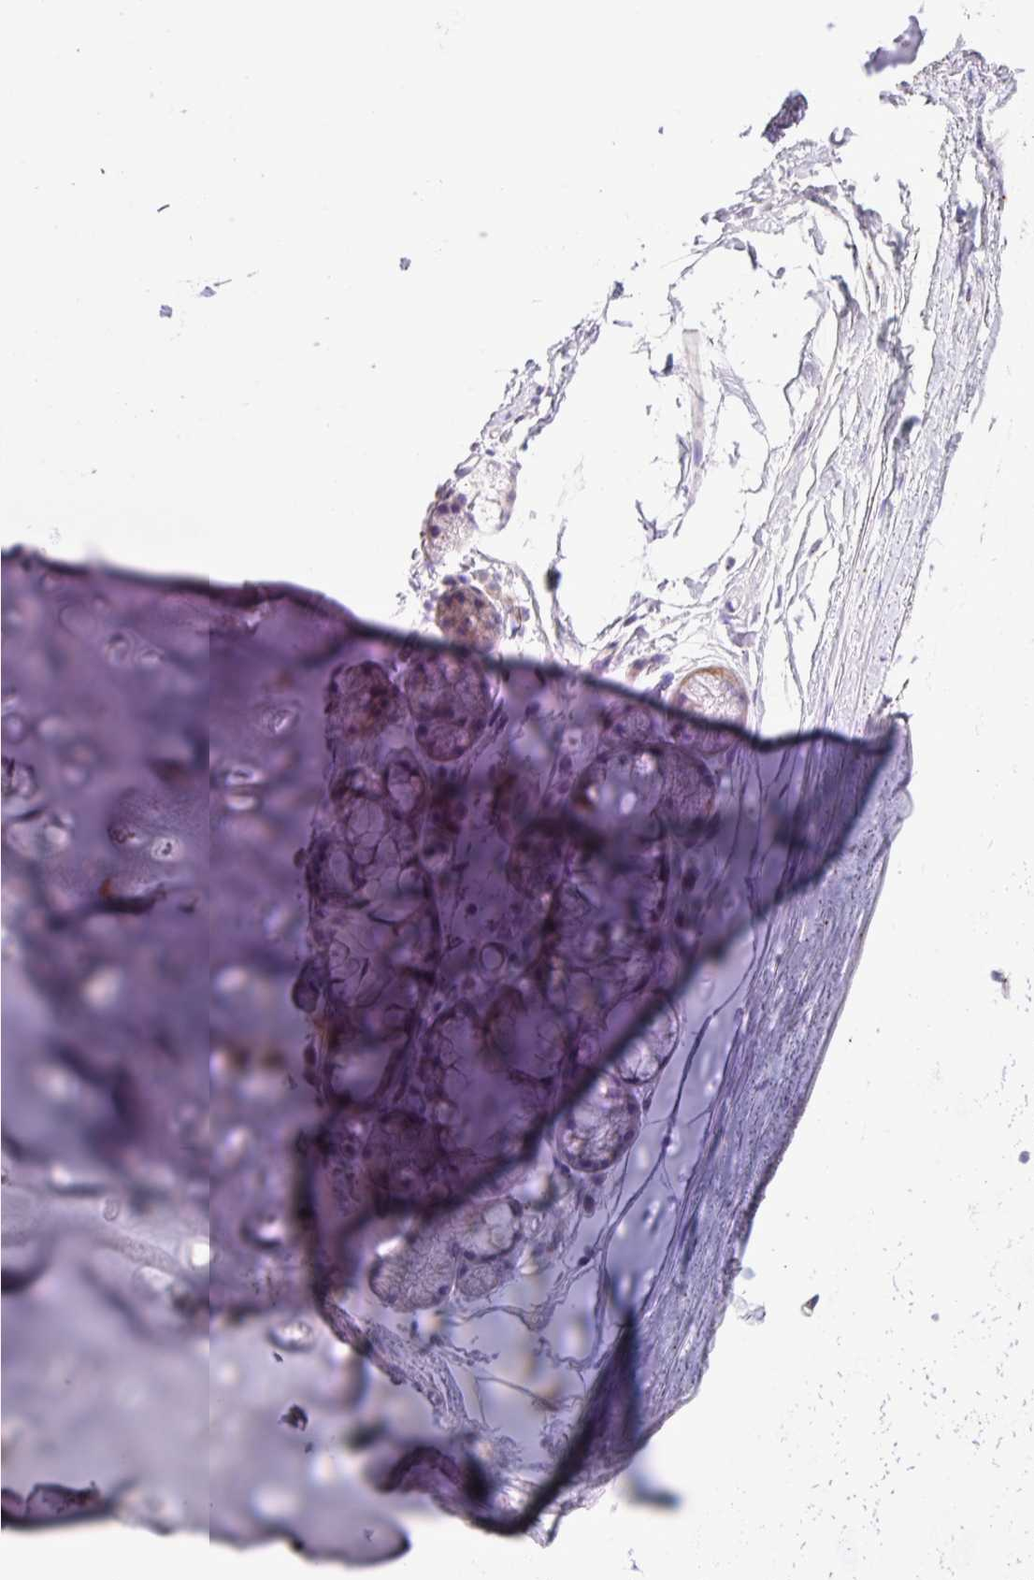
{"staining": {"intensity": "negative", "quantity": "none", "location": "none"}, "tissue": "soft tissue", "cell_type": "Chondrocytes", "image_type": "normal", "snomed": [{"axis": "morphology", "description": "Normal tissue, NOS"}, {"axis": "topography", "description": "Lymph node"}, {"axis": "topography", "description": "Cartilage tissue"}, {"axis": "topography", "description": "Bronchus"}], "caption": "Immunohistochemistry (IHC) of unremarkable human soft tissue displays no positivity in chondrocytes.", "gene": "SPINK8", "patient": {"sex": "female", "age": 70}}